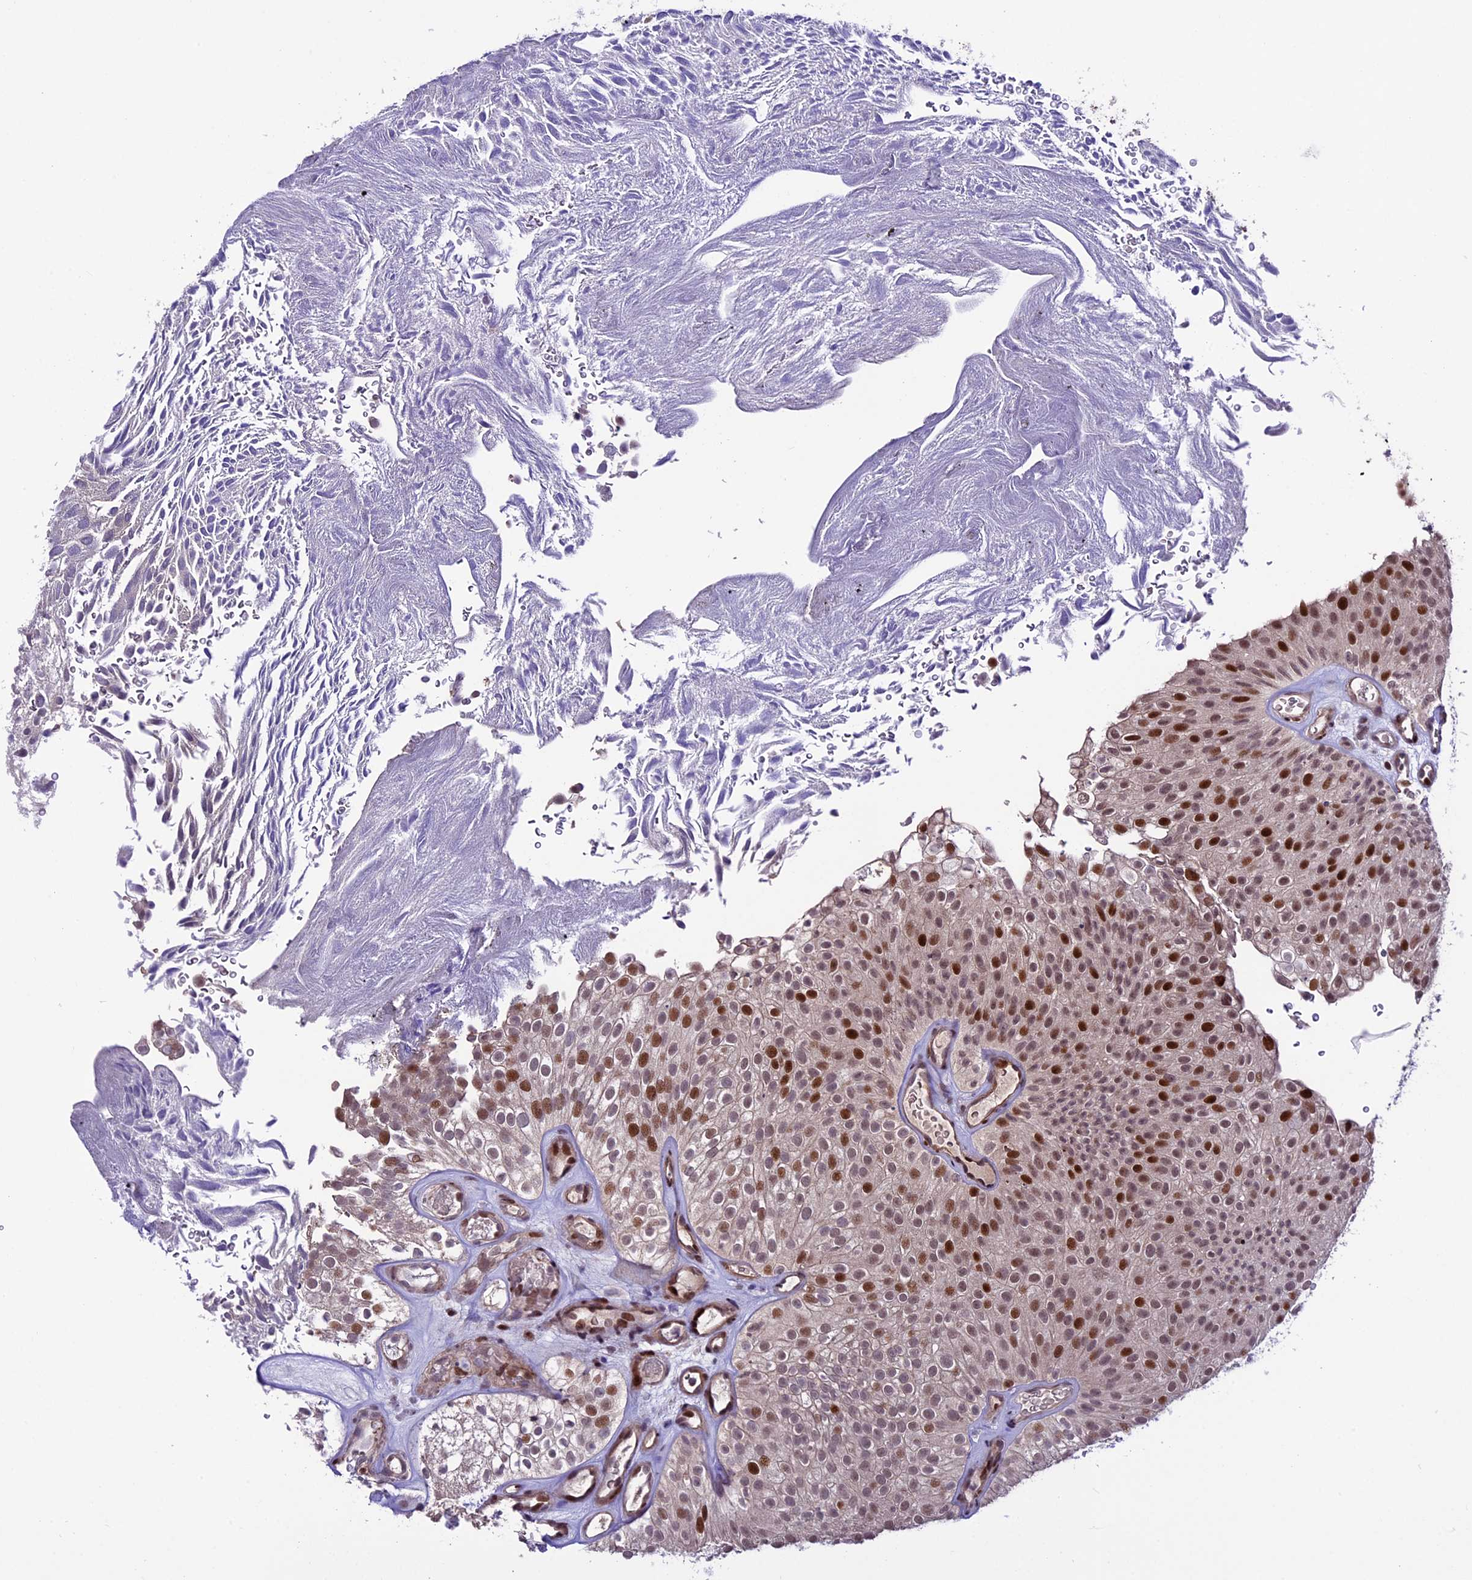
{"staining": {"intensity": "strong", "quantity": "25%-75%", "location": "nuclear"}, "tissue": "urothelial cancer", "cell_type": "Tumor cells", "image_type": "cancer", "snomed": [{"axis": "morphology", "description": "Urothelial carcinoma, Low grade"}, {"axis": "topography", "description": "Urinary bladder"}], "caption": "A micrograph of human urothelial carcinoma (low-grade) stained for a protein displays strong nuclear brown staining in tumor cells.", "gene": "TCP11L2", "patient": {"sex": "male", "age": 78}}